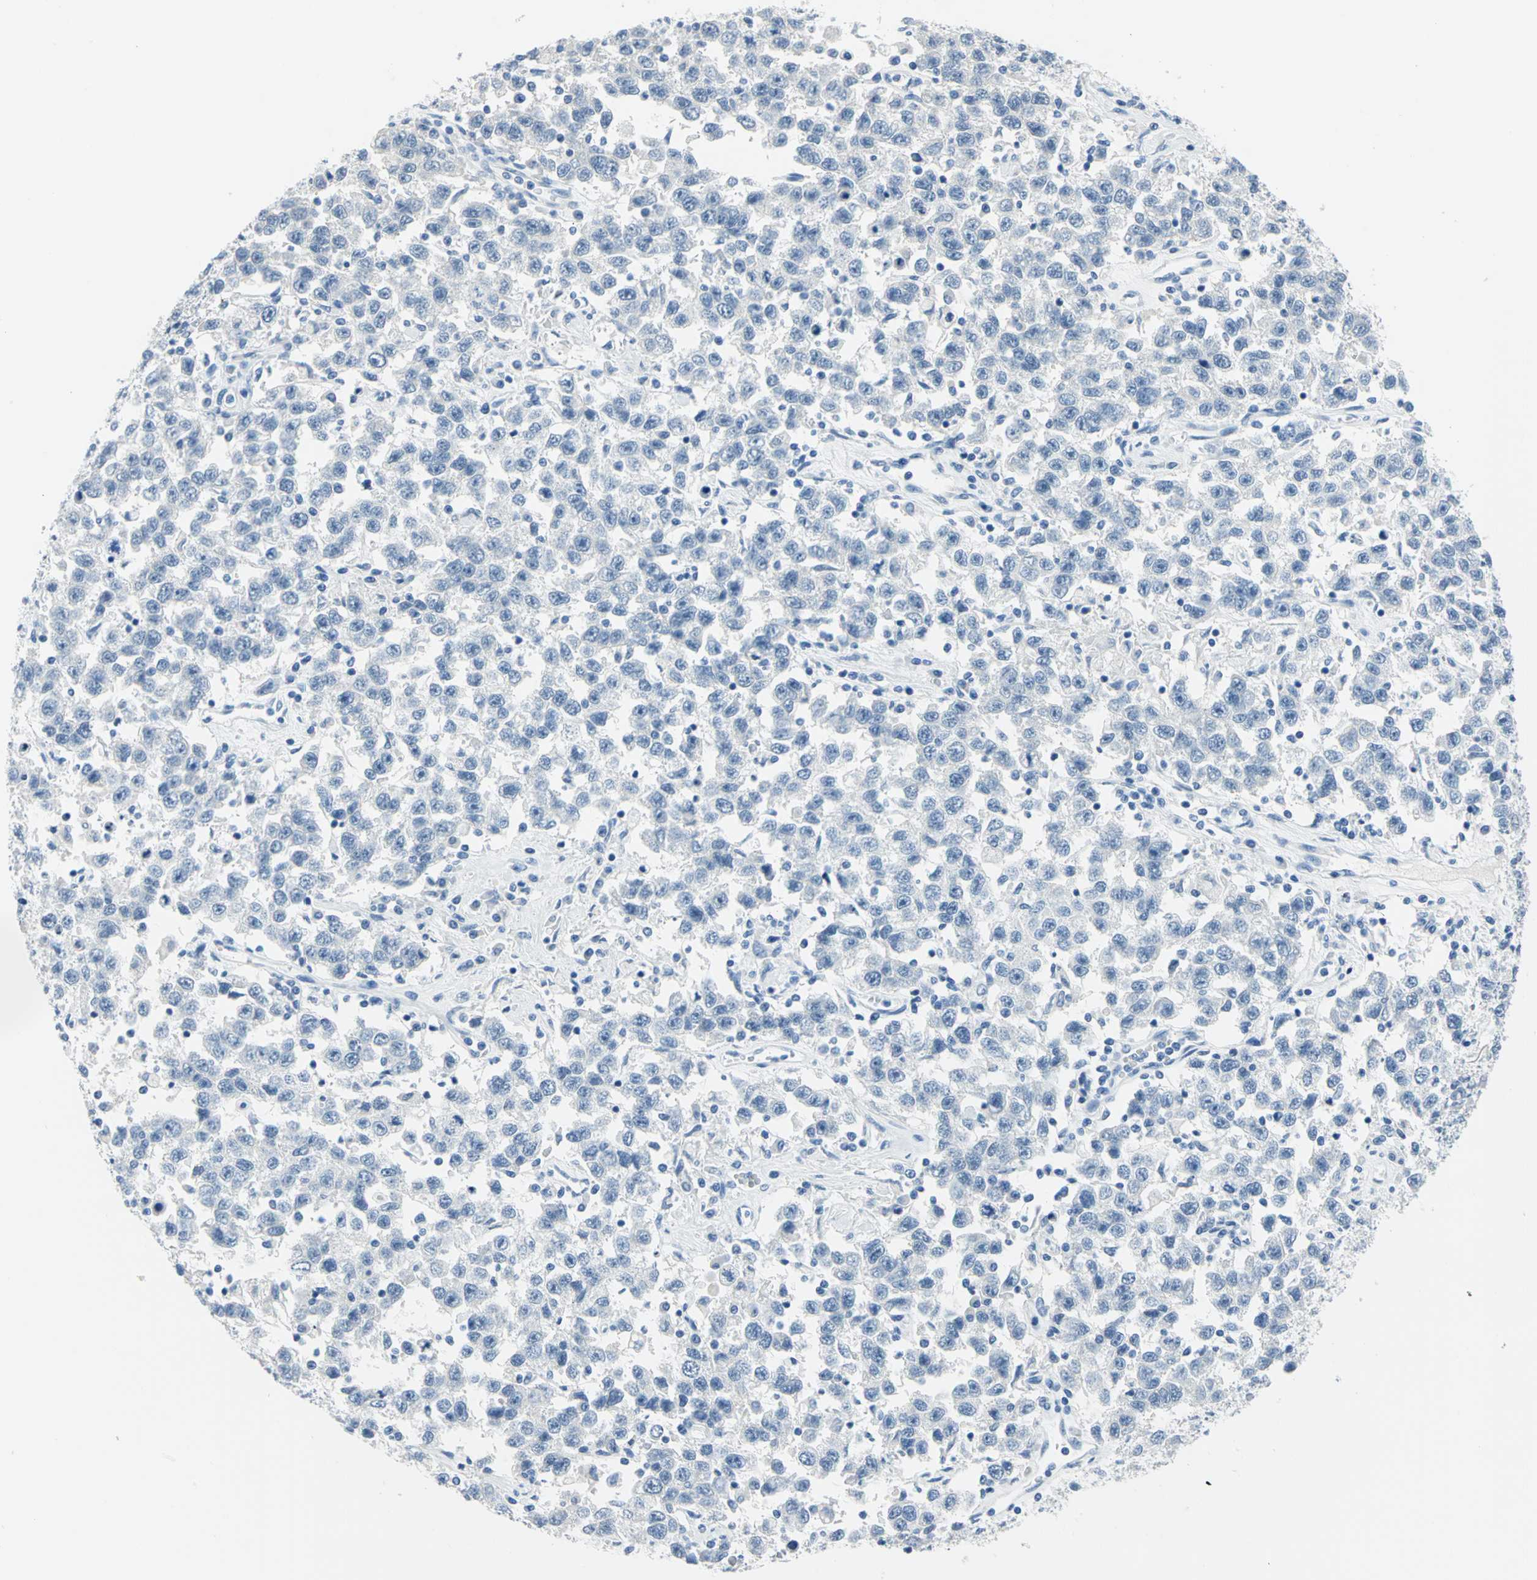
{"staining": {"intensity": "negative", "quantity": "none", "location": "none"}, "tissue": "testis cancer", "cell_type": "Tumor cells", "image_type": "cancer", "snomed": [{"axis": "morphology", "description": "Seminoma, NOS"}, {"axis": "topography", "description": "Testis"}], "caption": "Immunohistochemical staining of seminoma (testis) exhibits no significant positivity in tumor cells.", "gene": "PKLR", "patient": {"sex": "male", "age": 41}}